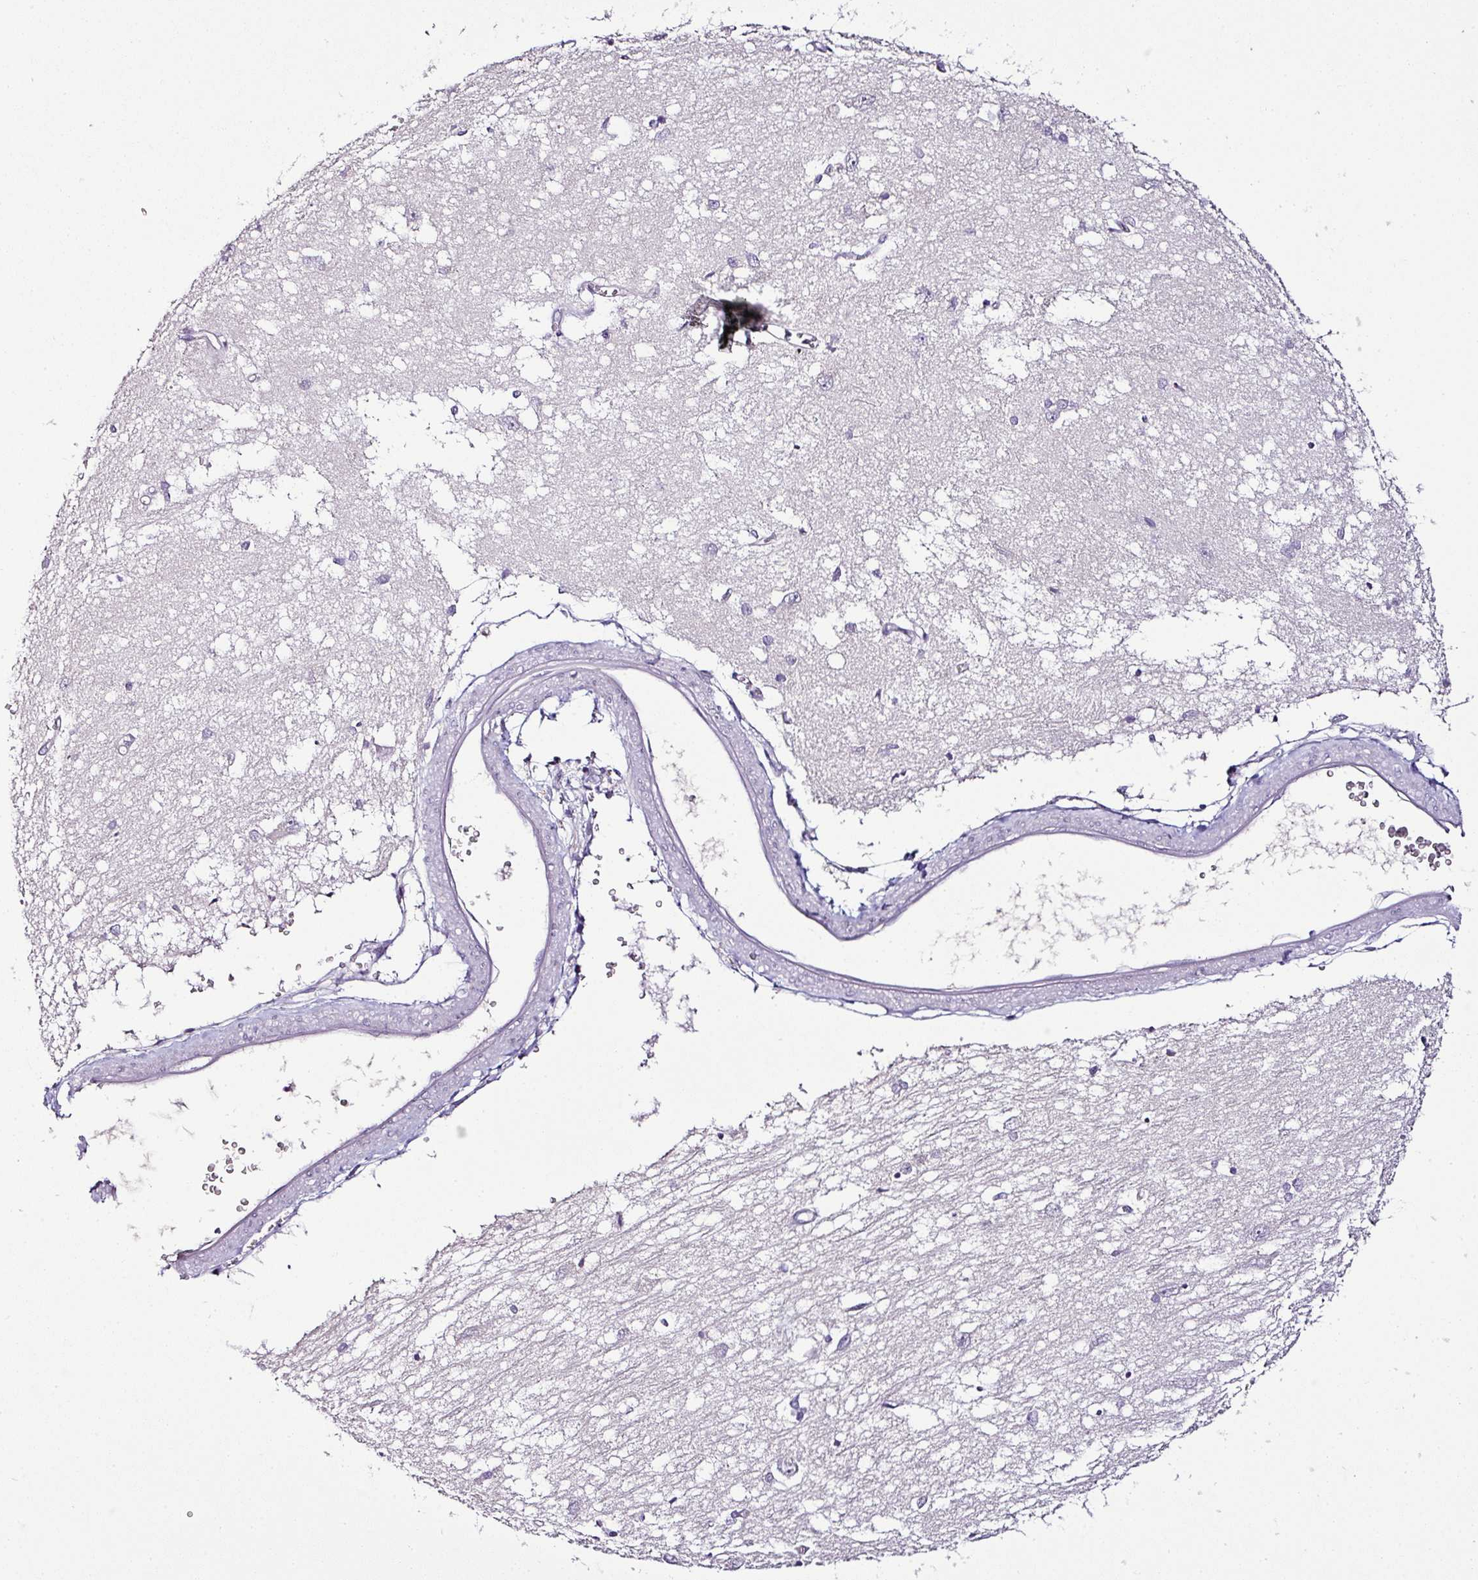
{"staining": {"intensity": "negative", "quantity": "none", "location": "none"}, "tissue": "caudate", "cell_type": "Glial cells", "image_type": "normal", "snomed": [{"axis": "morphology", "description": "Normal tissue, NOS"}, {"axis": "topography", "description": "Lateral ventricle wall"}], "caption": "There is no significant positivity in glial cells of caudate. (IHC, brightfield microscopy, high magnification).", "gene": "TEX30", "patient": {"sex": "male", "age": 37}}